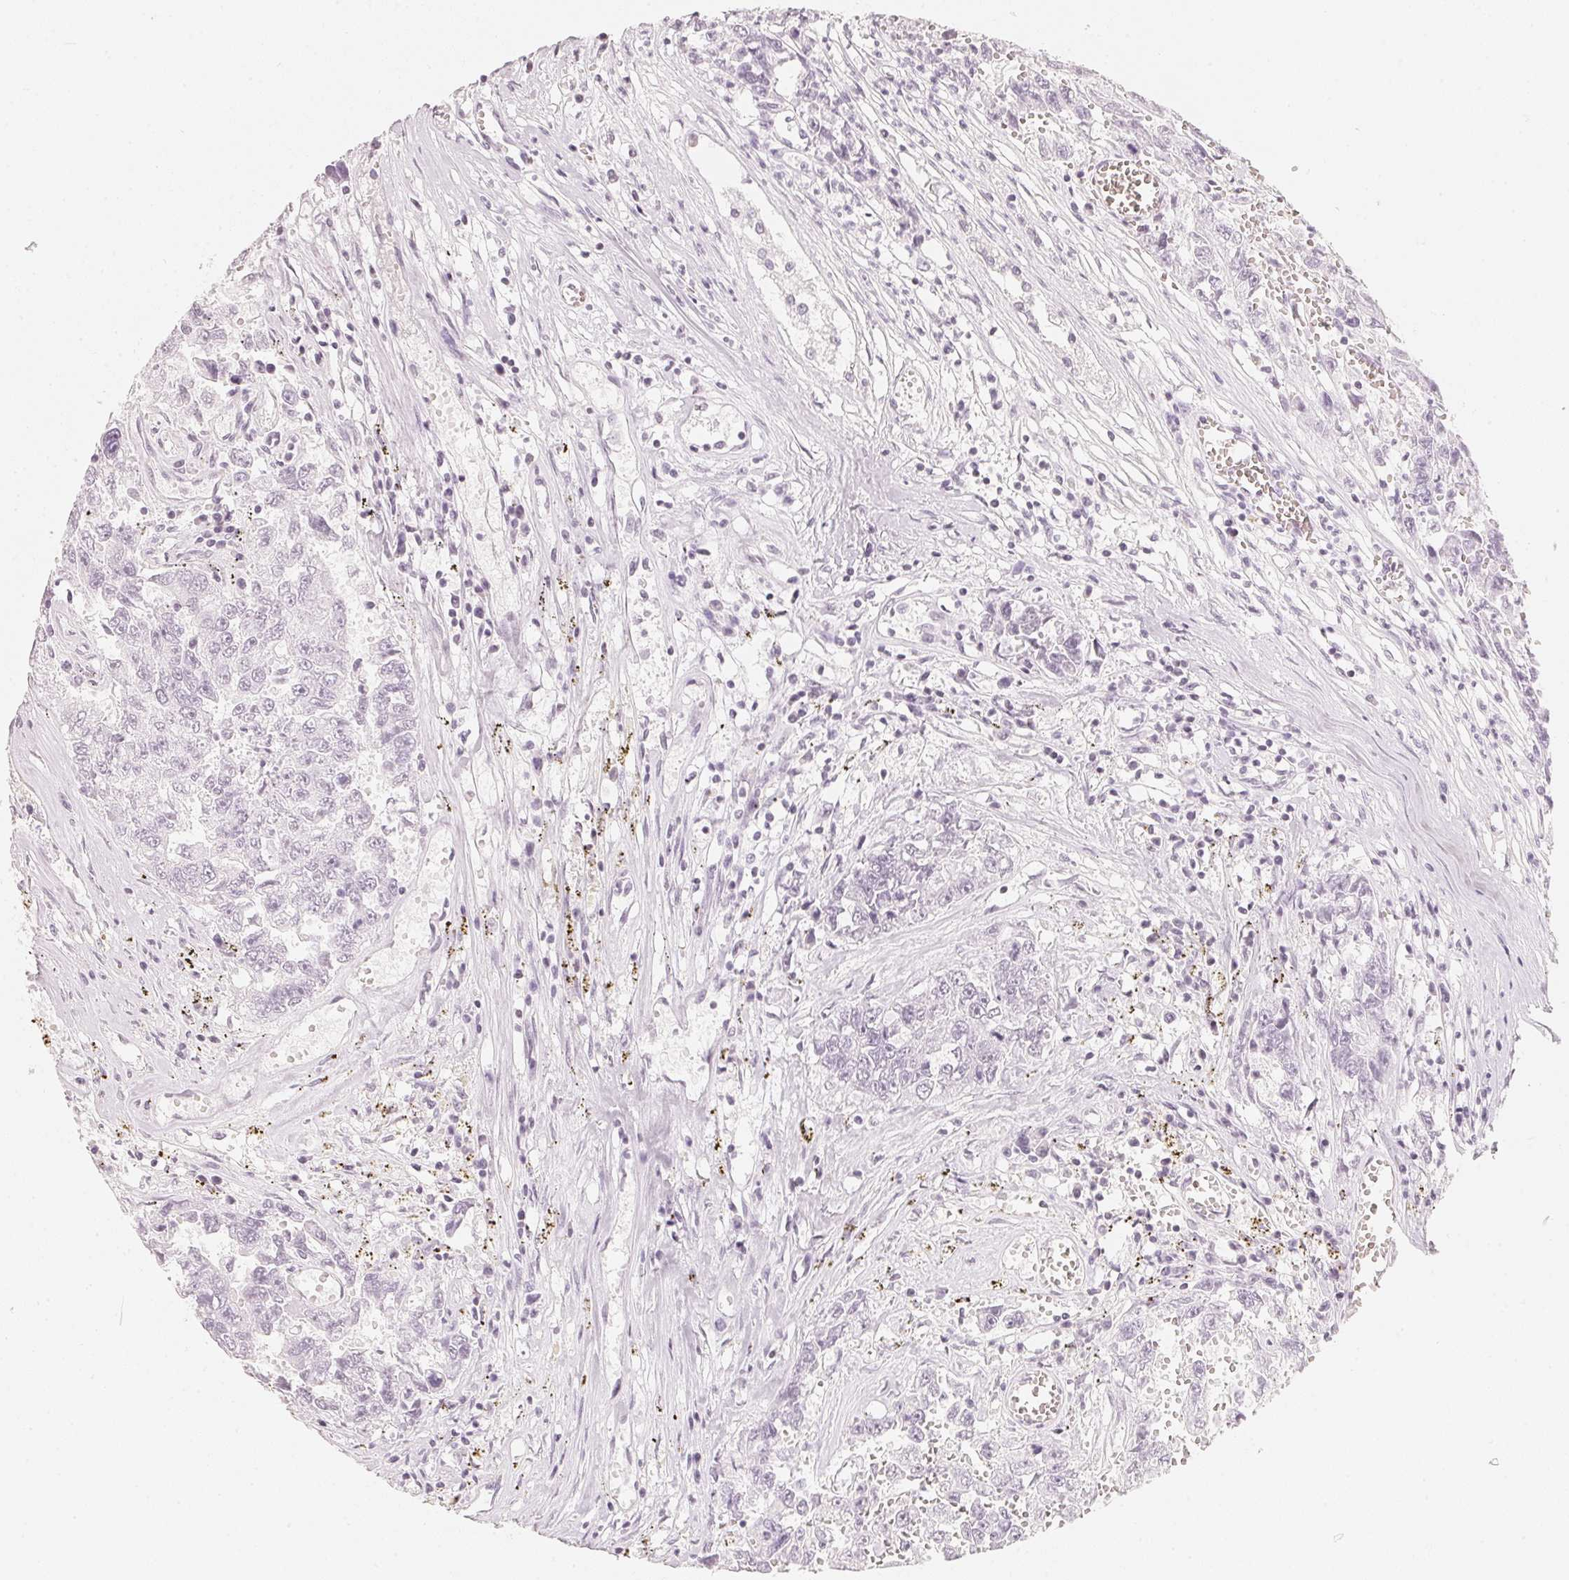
{"staining": {"intensity": "negative", "quantity": "none", "location": "none"}, "tissue": "testis cancer", "cell_type": "Tumor cells", "image_type": "cancer", "snomed": [{"axis": "morphology", "description": "Carcinoma, Embryonal, NOS"}, {"axis": "topography", "description": "Testis"}], "caption": "This is an immunohistochemistry (IHC) histopathology image of human embryonal carcinoma (testis). There is no expression in tumor cells.", "gene": "SLC22A8", "patient": {"sex": "male", "age": 36}}